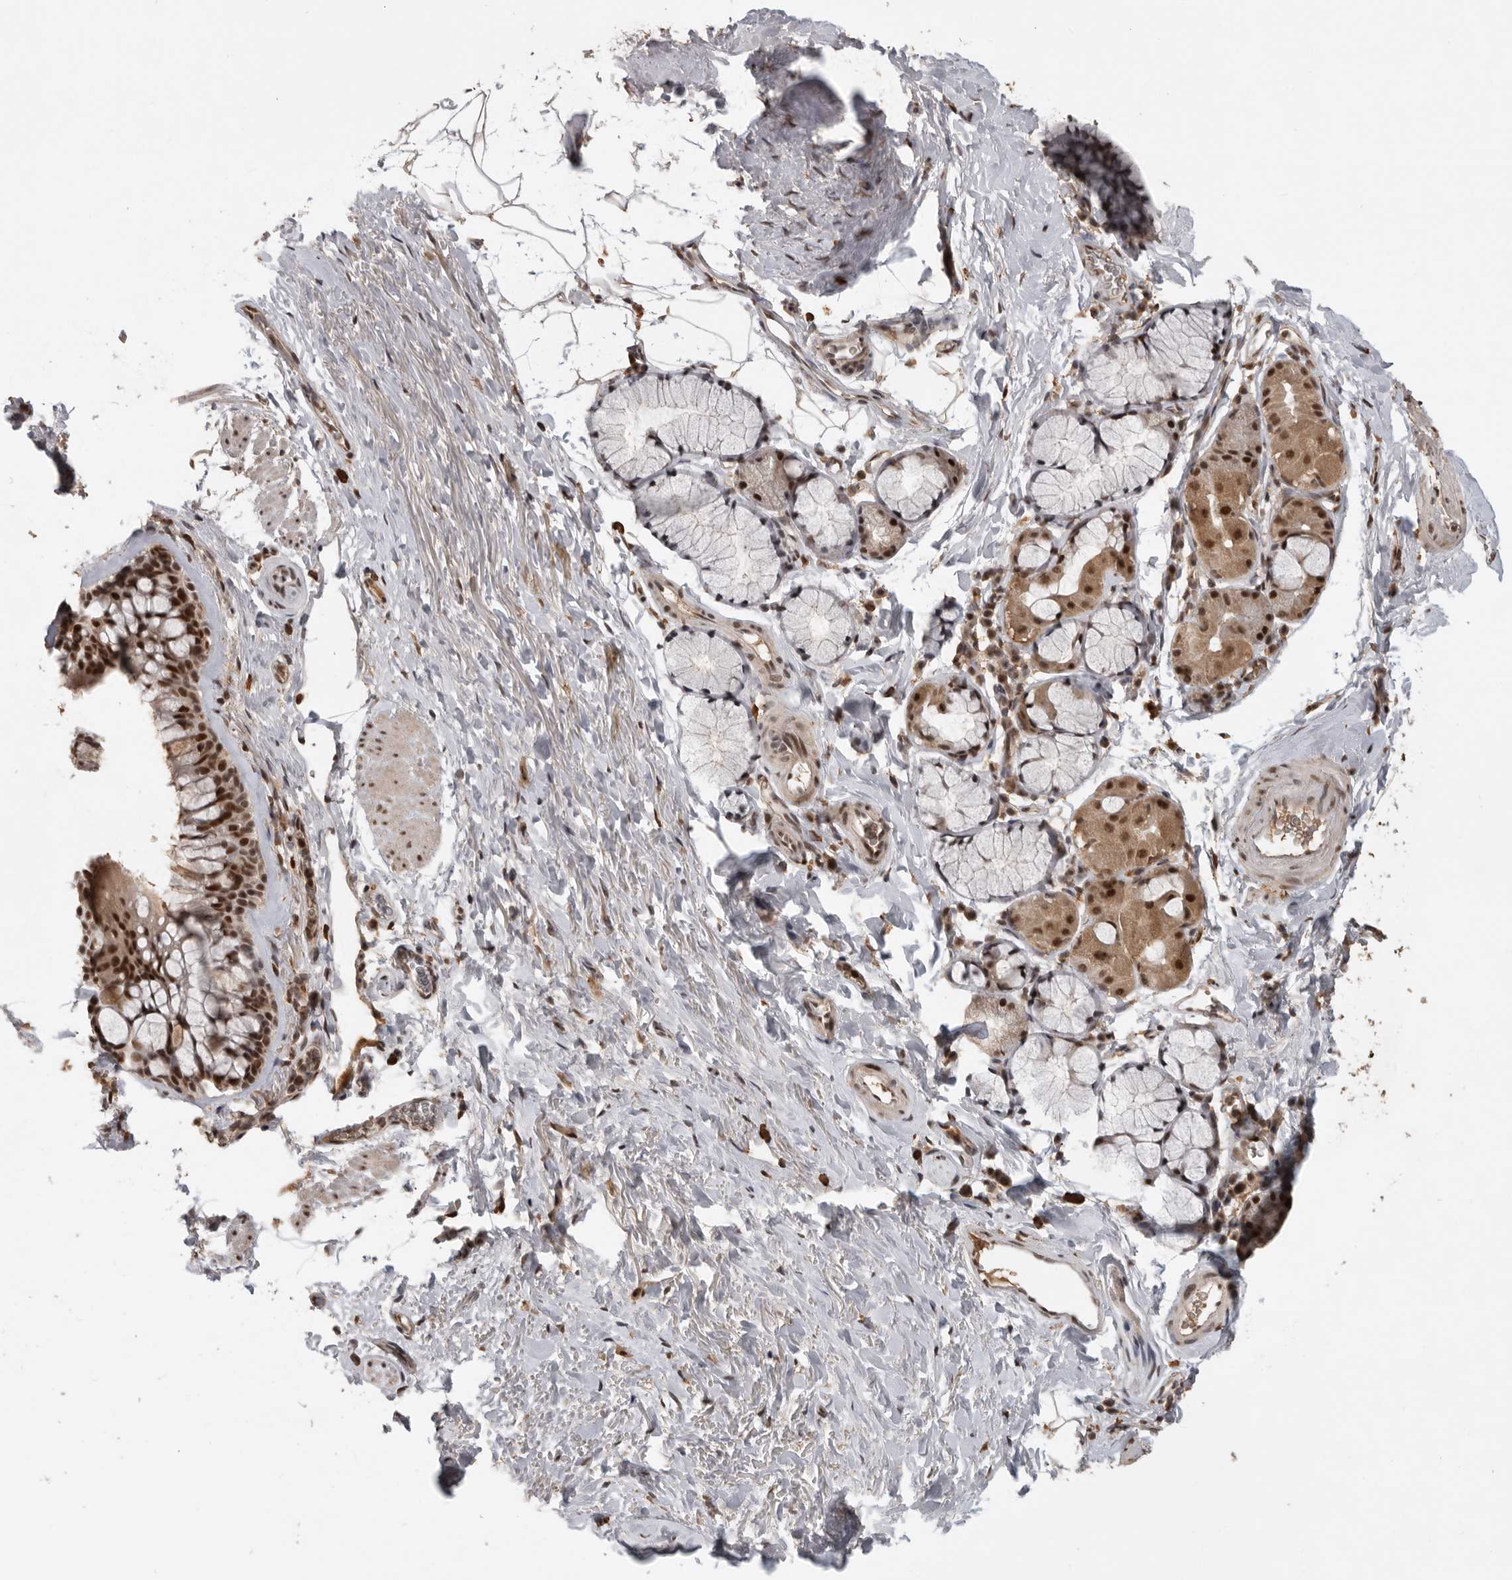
{"staining": {"intensity": "strong", "quantity": "25%-75%", "location": "cytoplasmic/membranous,nuclear"}, "tissue": "bronchus", "cell_type": "Respiratory epithelial cells", "image_type": "normal", "snomed": [{"axis": "morphology", "description": "Normal tissue, NOS"}, {"axis": "topography", "description": "Cartilage tissue"}, {"axis": "topography", "description": "Bronchus"}], "caption": "Immunohistochemical staining of benign bronchus shows strong cytoplasmic/membranous,nuclear protein staining in approximately 25%-75% of respiratory epithelial cells.", "gene": "CBLL1", "patient": {"sex": "female", "age": 53}}